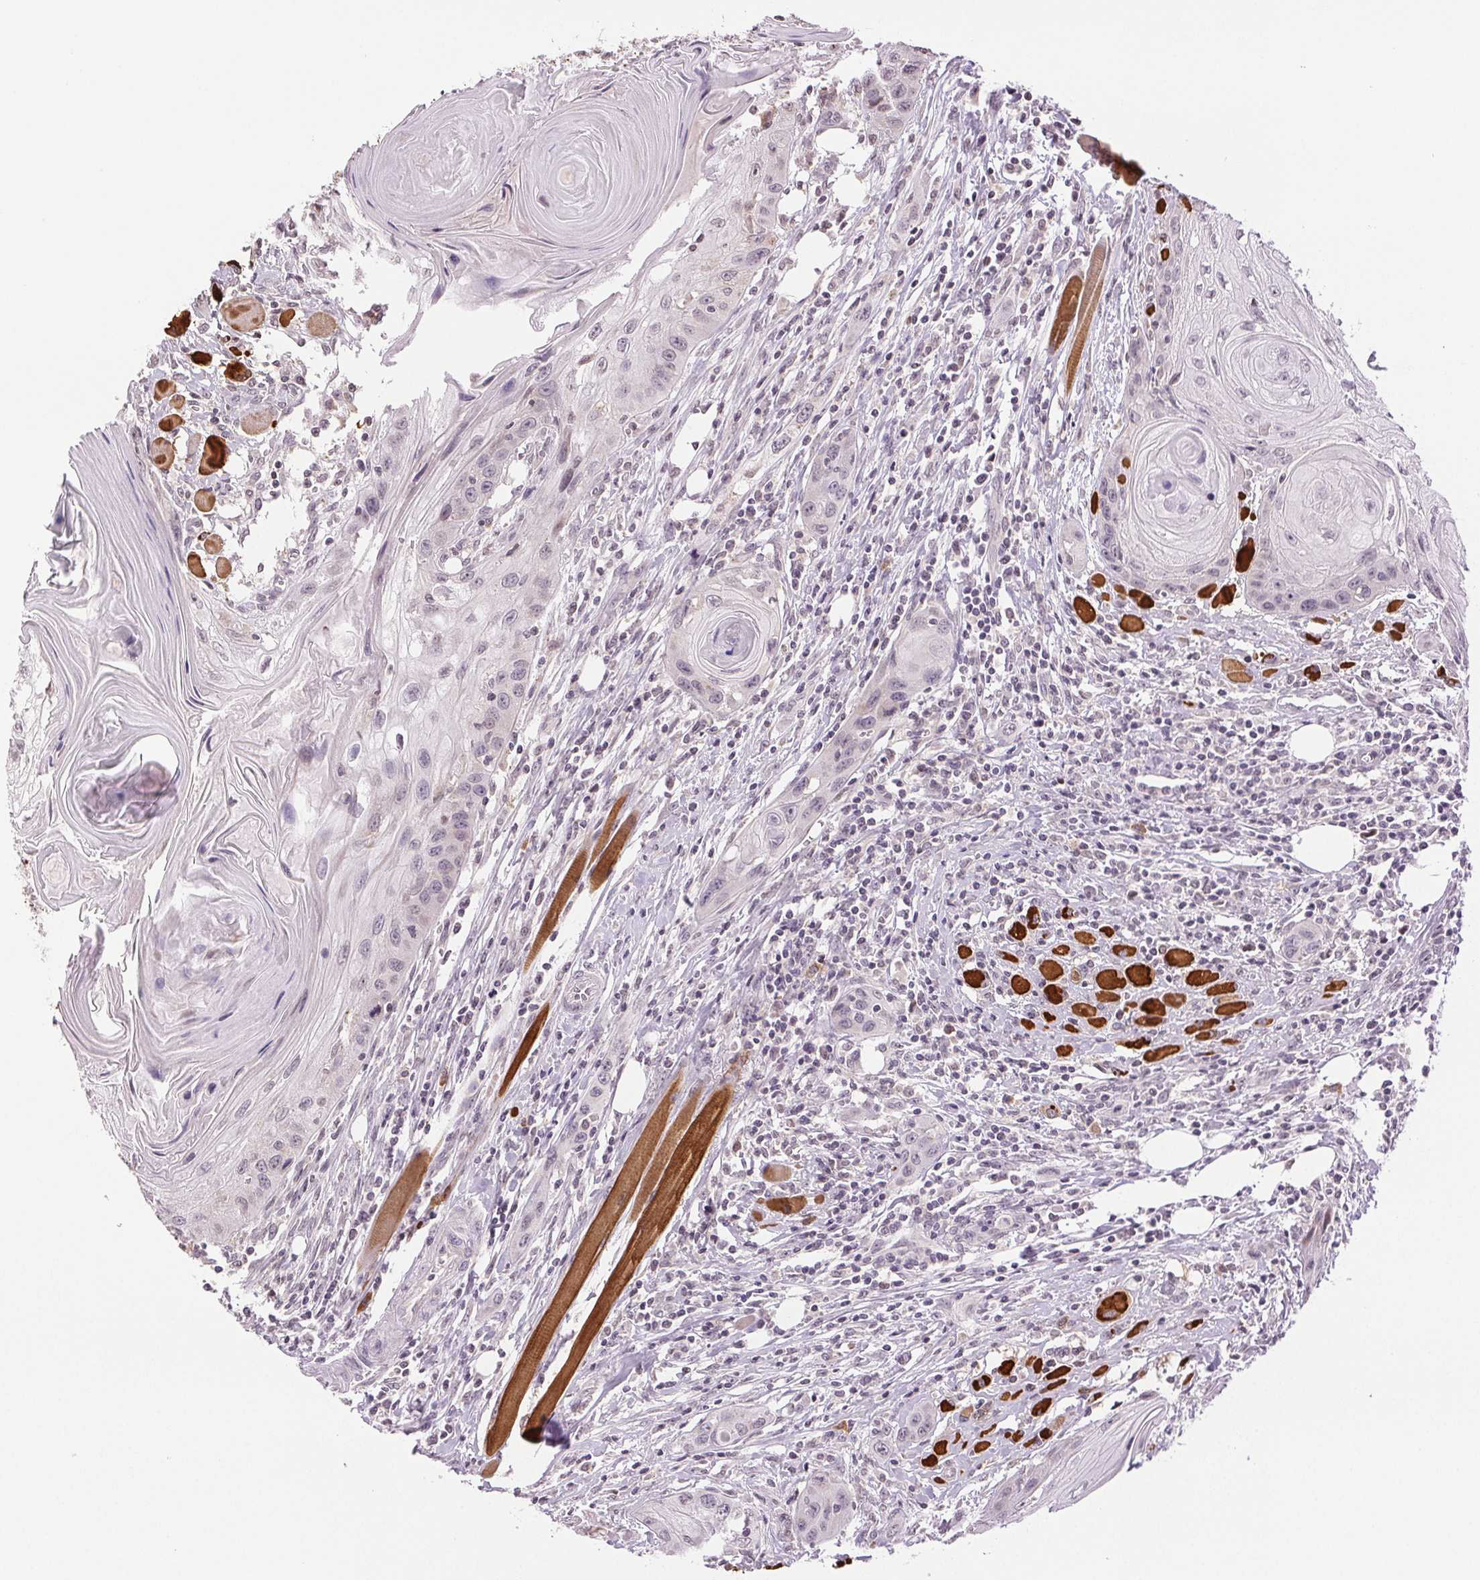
{"staining": {"intensity": "negative", "quantity": "none", "location": "none"}, "tissue": "head and neck cancer", "cell_type": "Tumor cells", "image_type": "cancer", "snomed": [{"axis": "morphology", "description": "Squamous cell carcinoma, NOS"}, {"axis": "topography", "description": "Oral tissue"}, {"axis": "topography", "description": "Head-Neck"}], "caption": "A high-resolution histopathology image shows IHC staining of head and neck squamous cell carcinoma, which reveals no significant staining in tumor cells. (IHC, brightfield microscopy, high magnification).", "gene": "TNNT3", "patient": {"sex": "male", "age": 58}}